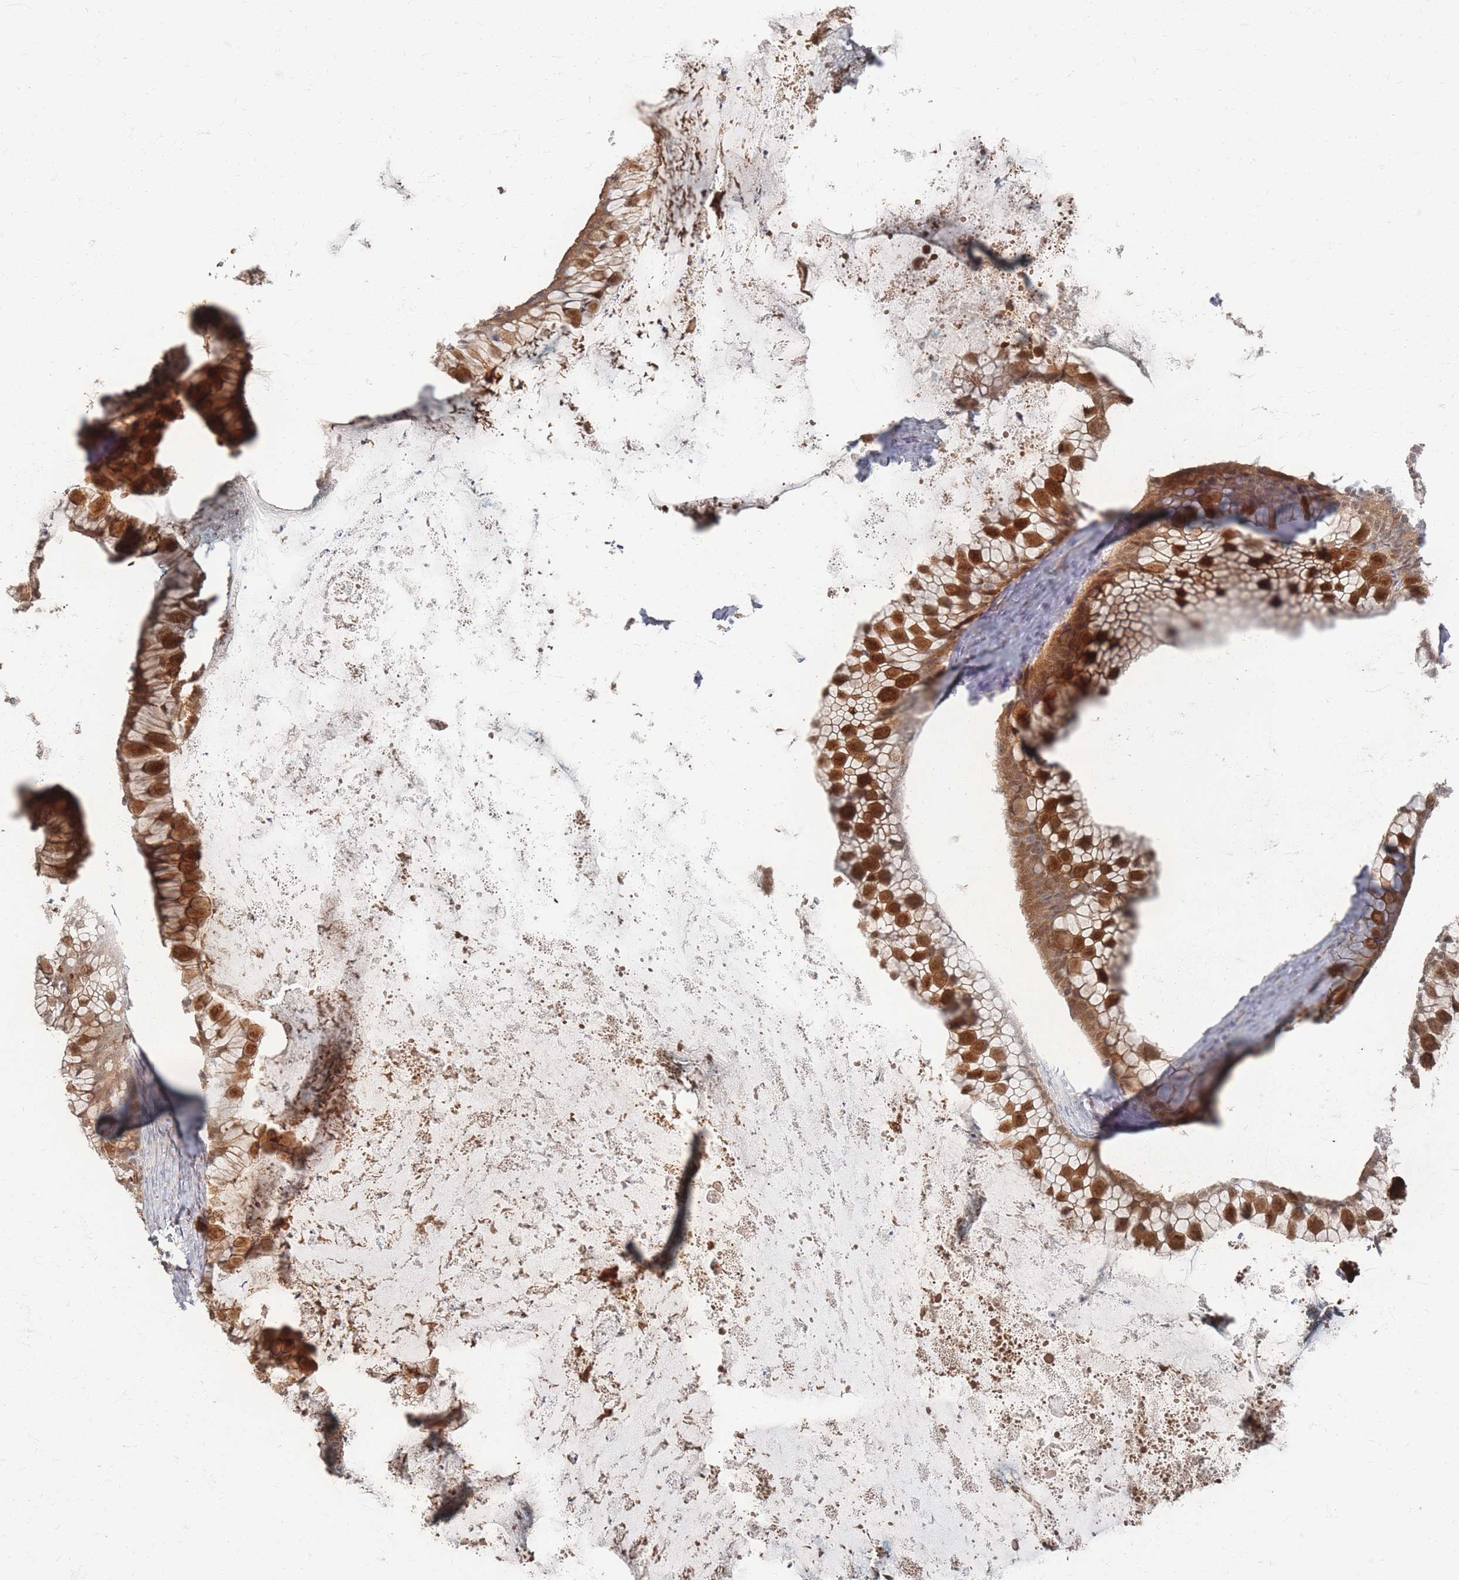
{"staining": {"intensity": "moderate", "quantity": ">75%", "location": "cytoplasmic/membranous,nuclear"}, "tissue": "ovarian cancer", "cell_type": "Tumor cells", "image_type": "cancer", "snomed": [{"axis": "morphology", "description": "Cystadenocarcinoma, mucinous, NOS"}, {"axis": "topography", "description": "Ovary"}], "caption": "Protein analysis of ovarian cancer (mucinous cystadenocarcinoma) tissue displays moderate cytoplasmic/membranous and nuclear positivity in approximately >75% of tumor cells. (DAB IHC with brightfield microscopy, high magnification).", "gene": "PSMD9", "patient": {"sex": "female", "age": 35}}